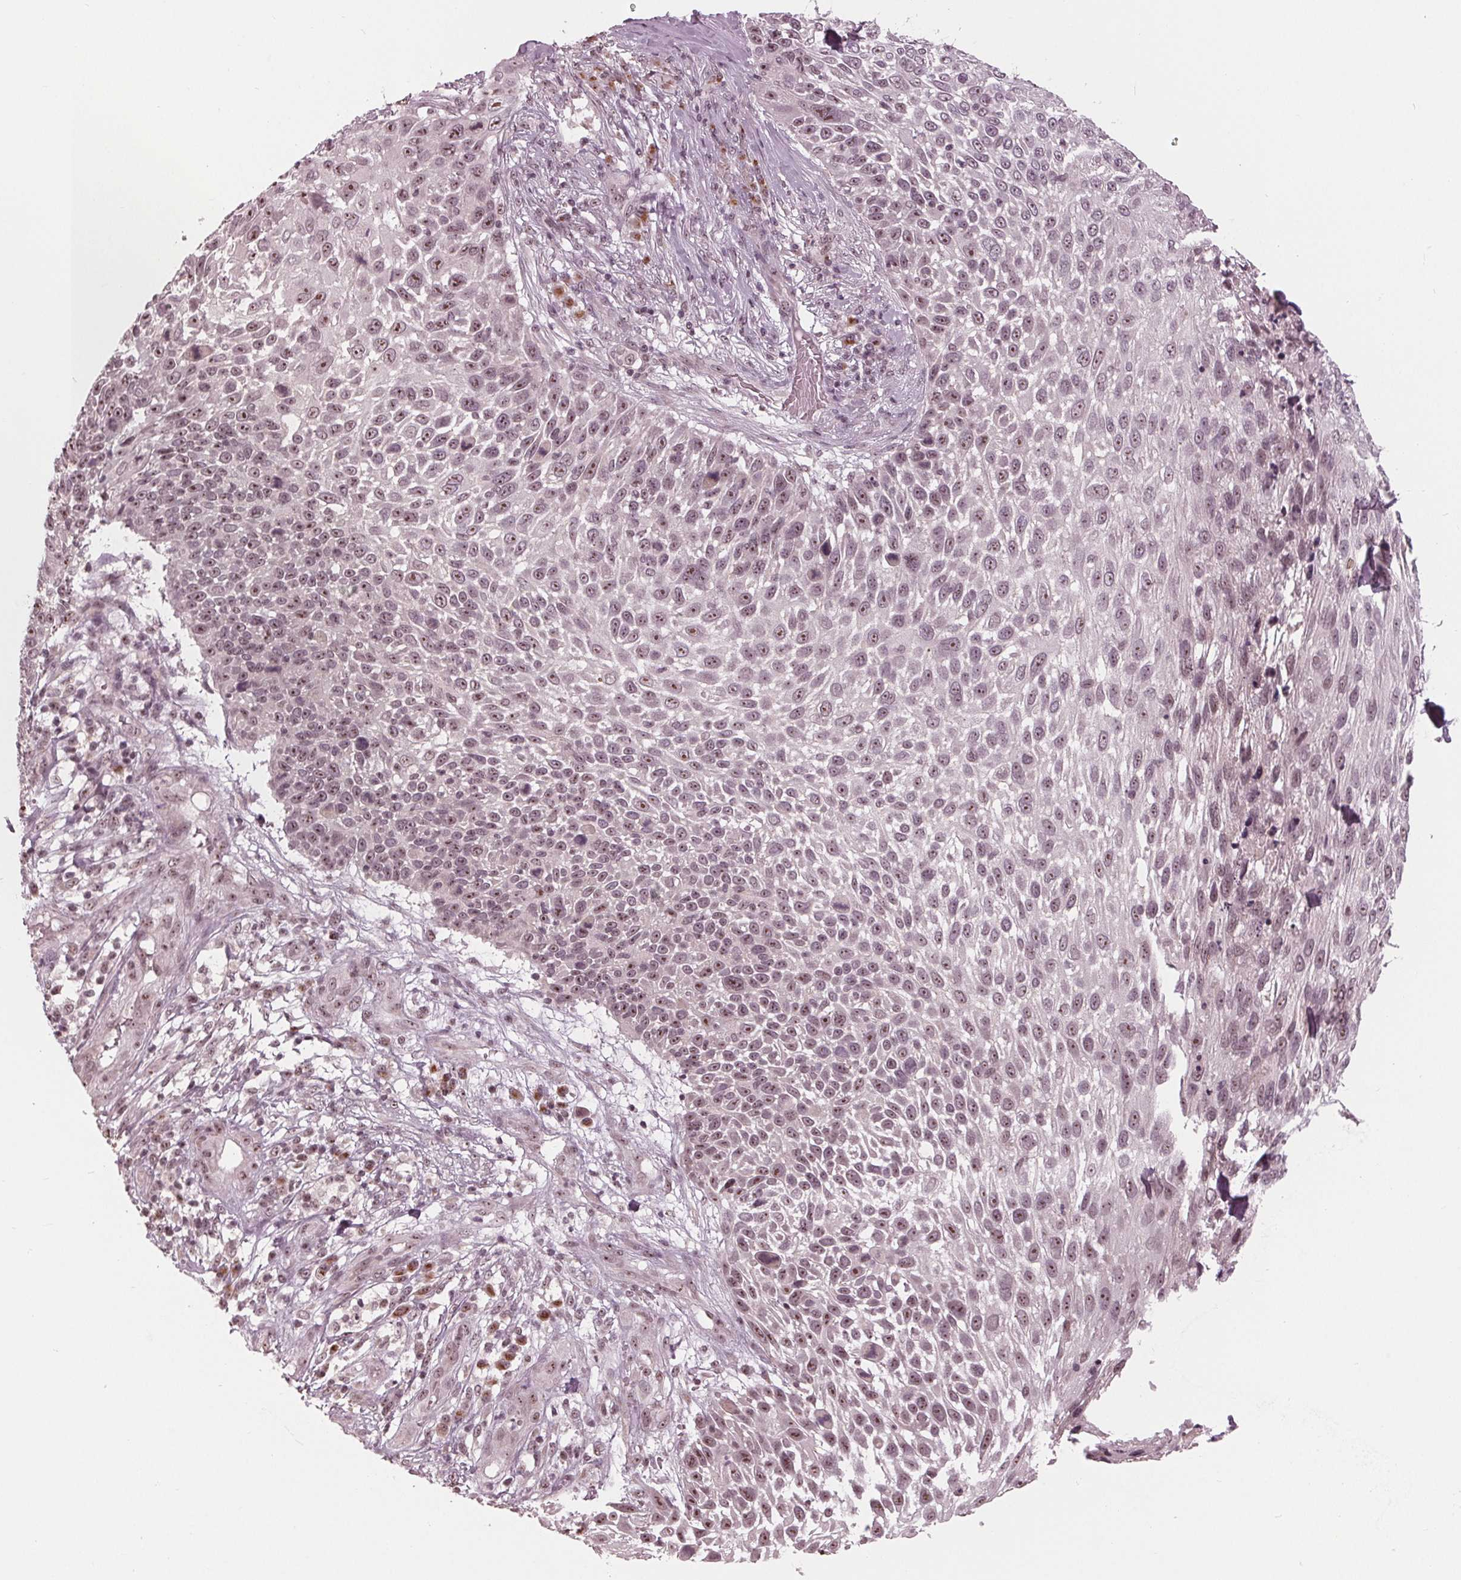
{"staining": {"intensity": "moderate", "quantity": ">75%", "location": "nuclear"}, "tissue": "skin cancer", "cell_type": "Tumor cells", "image_type": "cancer", "snomed": [{"axis": "morphology", "description": "Squamous cell carcinoma, NOS"}, {"axis": "topography", "description": "Skin"}], "caption": "The image shows a brown stain indicating the presence of a protein in the nuclear of tumor cells in skin cancer.", "gene": "SLX4", "patient": {"sex": "male", "age": 92}}